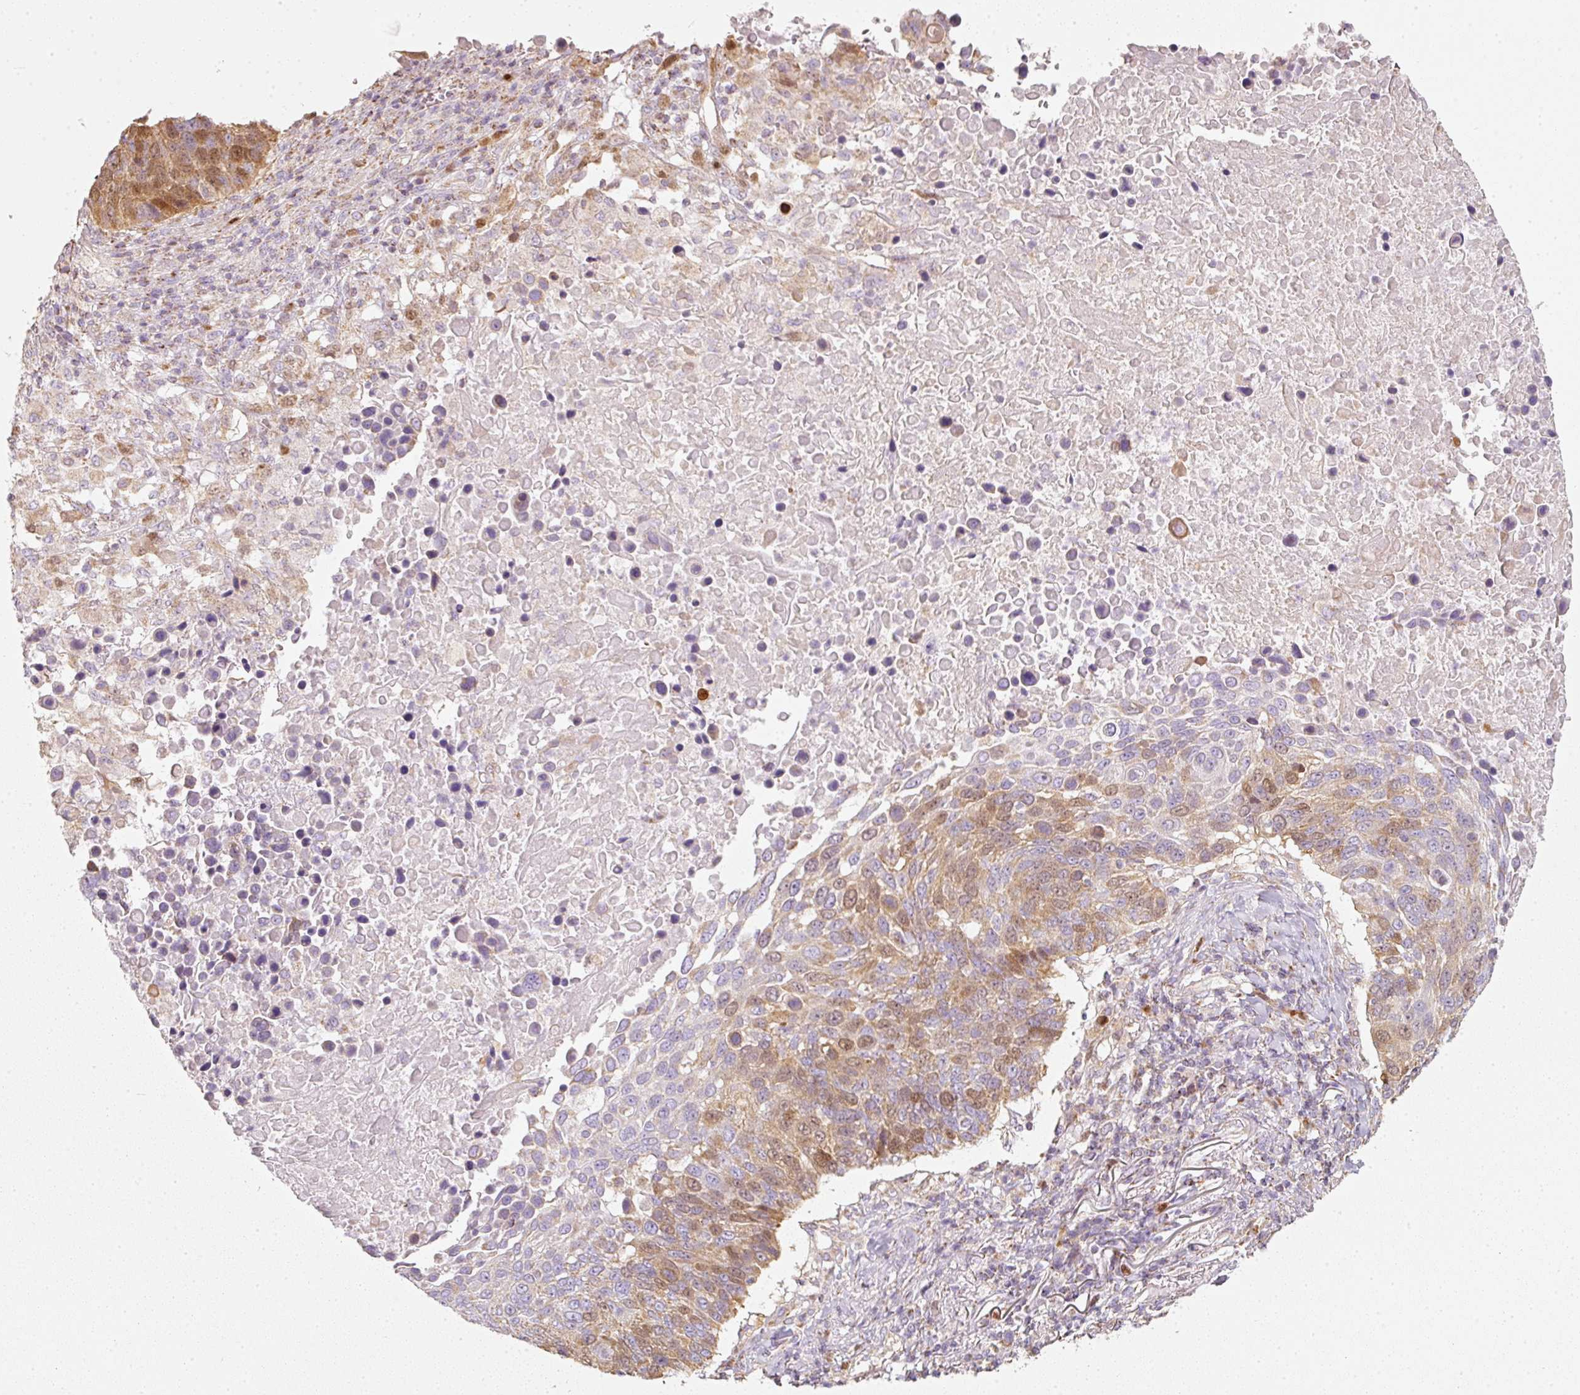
{"staining": {"intensity": "moderate", "quantity": "25%-75%", "location": "cytoplasmic/membranous,nuclear"}, "tissue": "lung cancer", "cell_type": "Tumor cells", "image_type": "cancer", "snomed": [{"axis": "morphology", "description": "Normal tissue, NOS"}, {"axis": "morphology", "description": "Squamous cell carcinoma, NOS"}, {"axis": "topography", "description": "Lymph node"}, {"axis": "topography", "description": "Lung"}], "caption": "This micrograph demonstrates lung cancer (squamous cell carcinoma) stained with IHC to label a protein in brown. The cytoplasmic/membranous and nuclear of tumor cells show moderate positivity for the protein. Nuclei are counter-stained blue.", "gene": "DUT", "patient": {"sex": "male", "age": 66}}